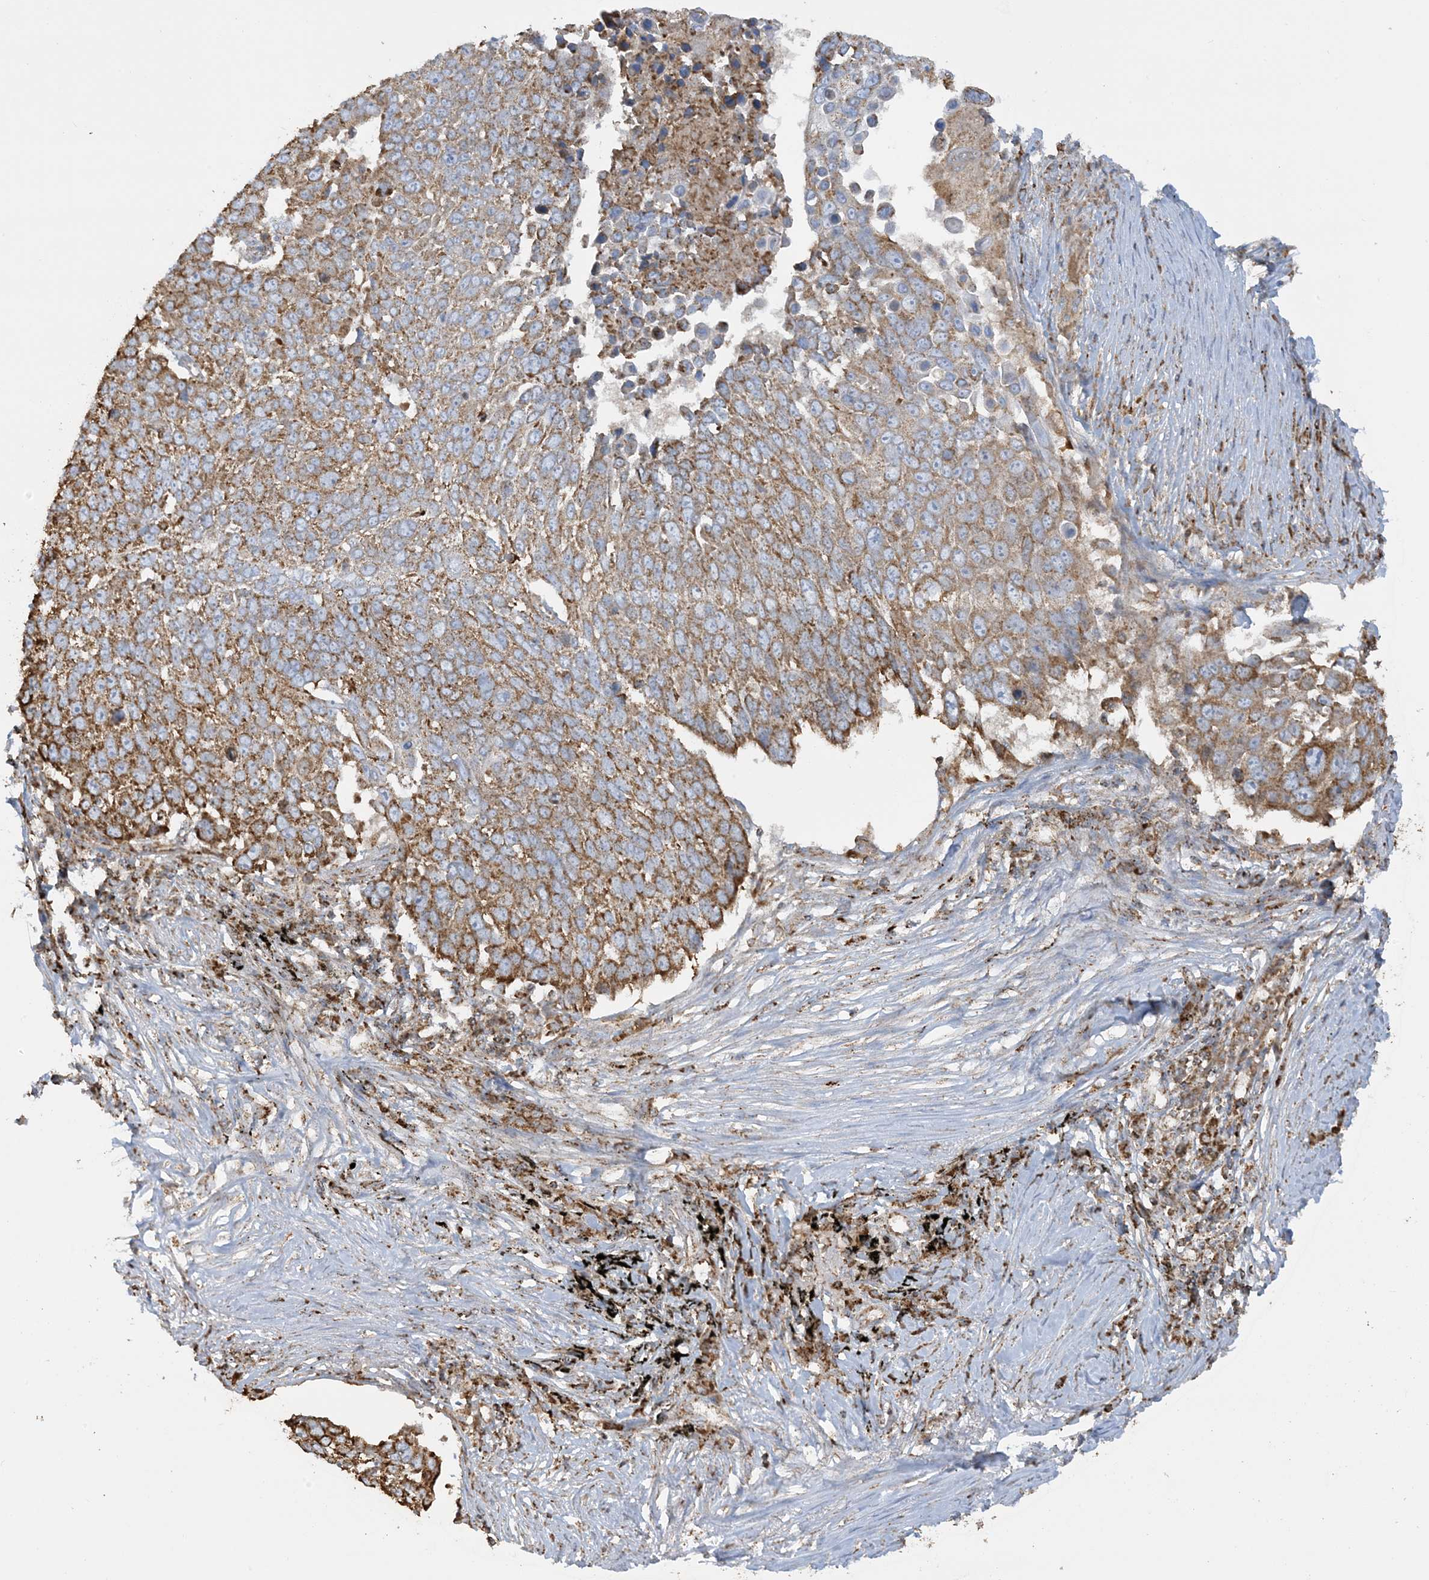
{"staining": {"intensity": "moderate", "quantity": ">75%", "location": "cytoplasmic/membranous"}, "tissue": "lung cancer", "cell_type": "Tumor cells", "image_type": "cancer", "snomed": [{"axis": "morphology", "description": "Squamous cell carcinoma, NOS"}, {"axis": "topography", "description": "Lung"}], "caption": "Tumor cells demonstrate medium levels of moderate cytoplasmic/membranous staining in approximately >75% of cells in lung cancer.", "gene": "AGA", "patient": {"sex": "male", "age": 66}}